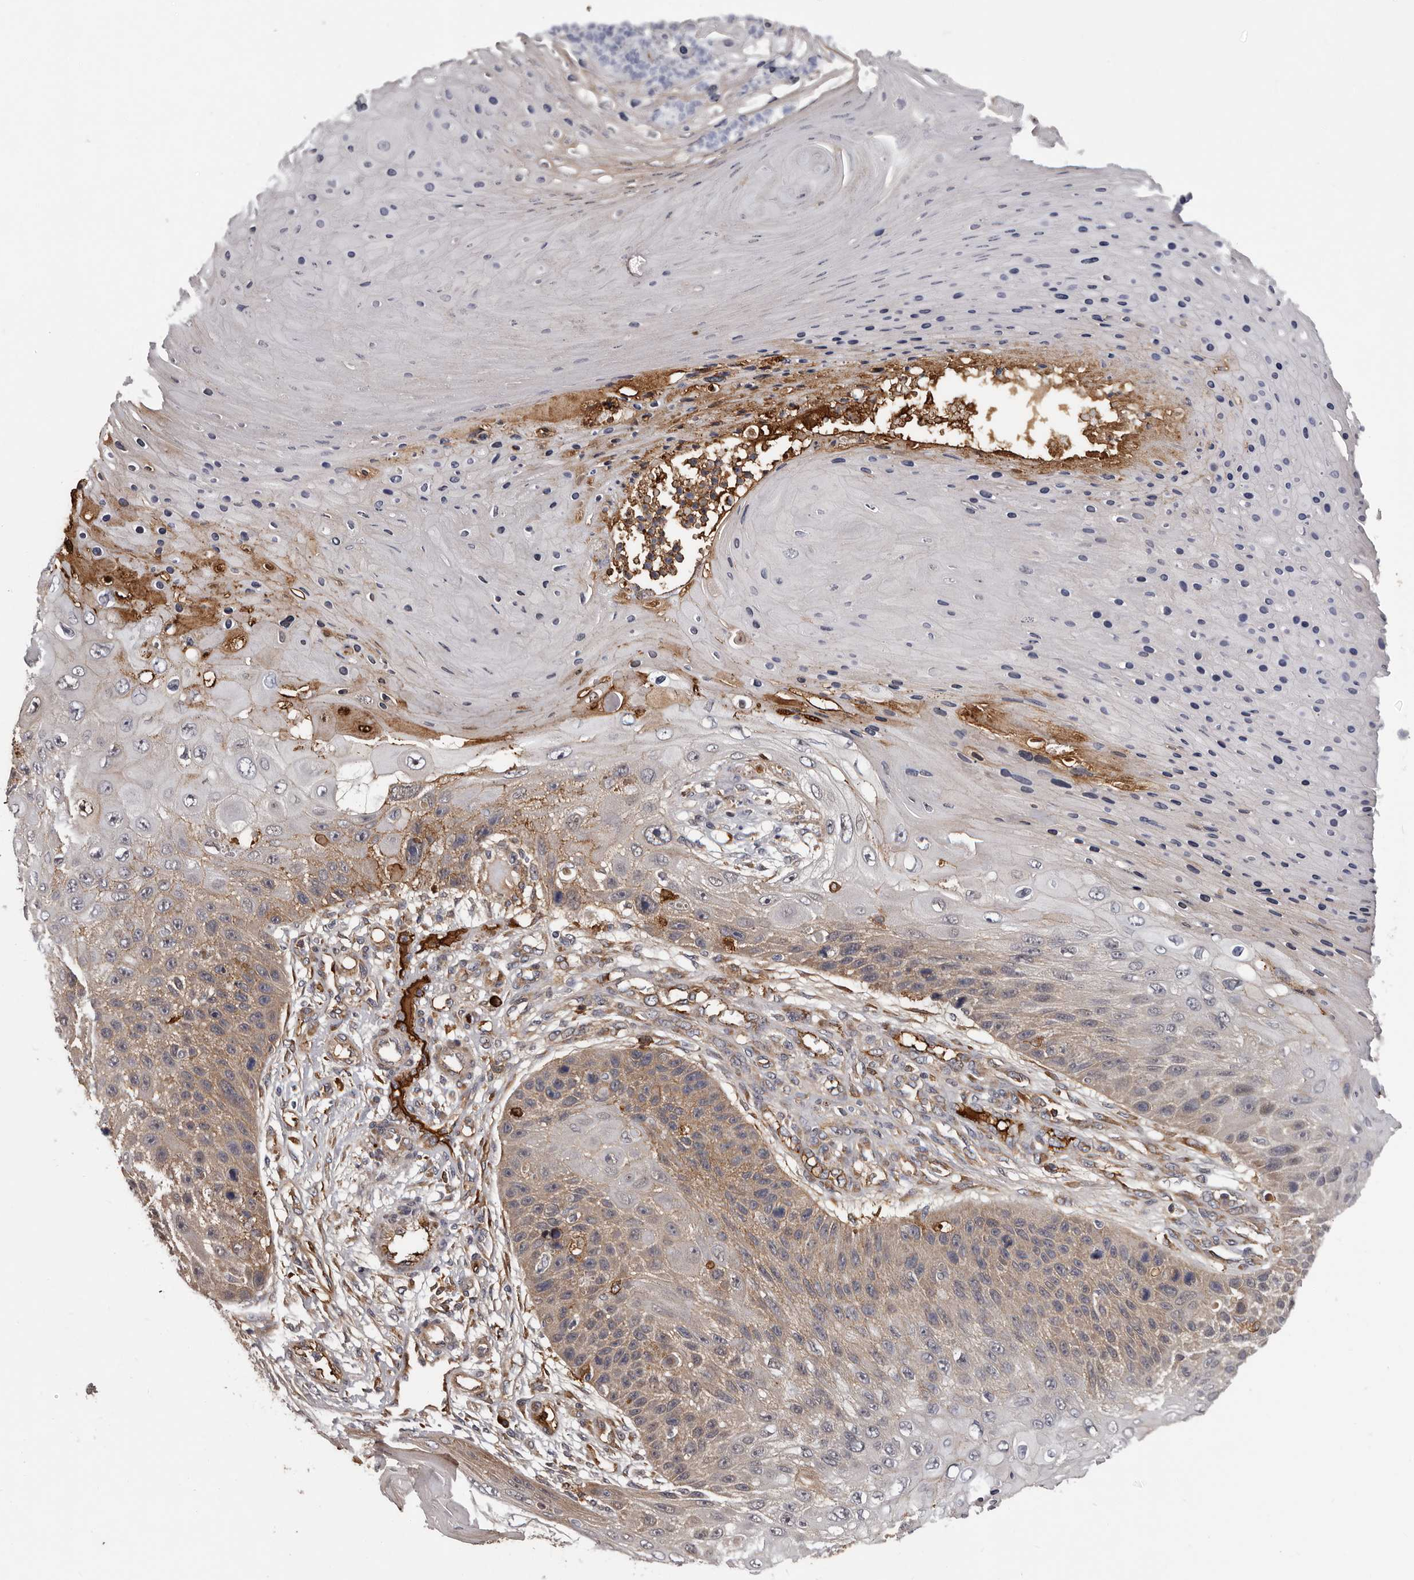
{"staining": {"intensity": "strong", "quantity": "<25%", "location": "cytoplasmic/membranous,nuclear"}, "tissue": "skin cancer", "cell_type": "Tumor cells", "image_type": "cancer", "snomed": [{"axis": "morphology", "description": "Squamous cell carcinoma, NOS"}, {"axis": "topography", "description": "Skin"}], "caption": "DAB (3,3'-diaminobenzidine) immunohistochemical staining of human squamous cell carcinoma (skin) displays strong cytoplasmic/membranous and nuclear protein staining in approximately <25% of tumor cells.", "gene": "MED8", "patient": {"sex": "female", "age": 88}}